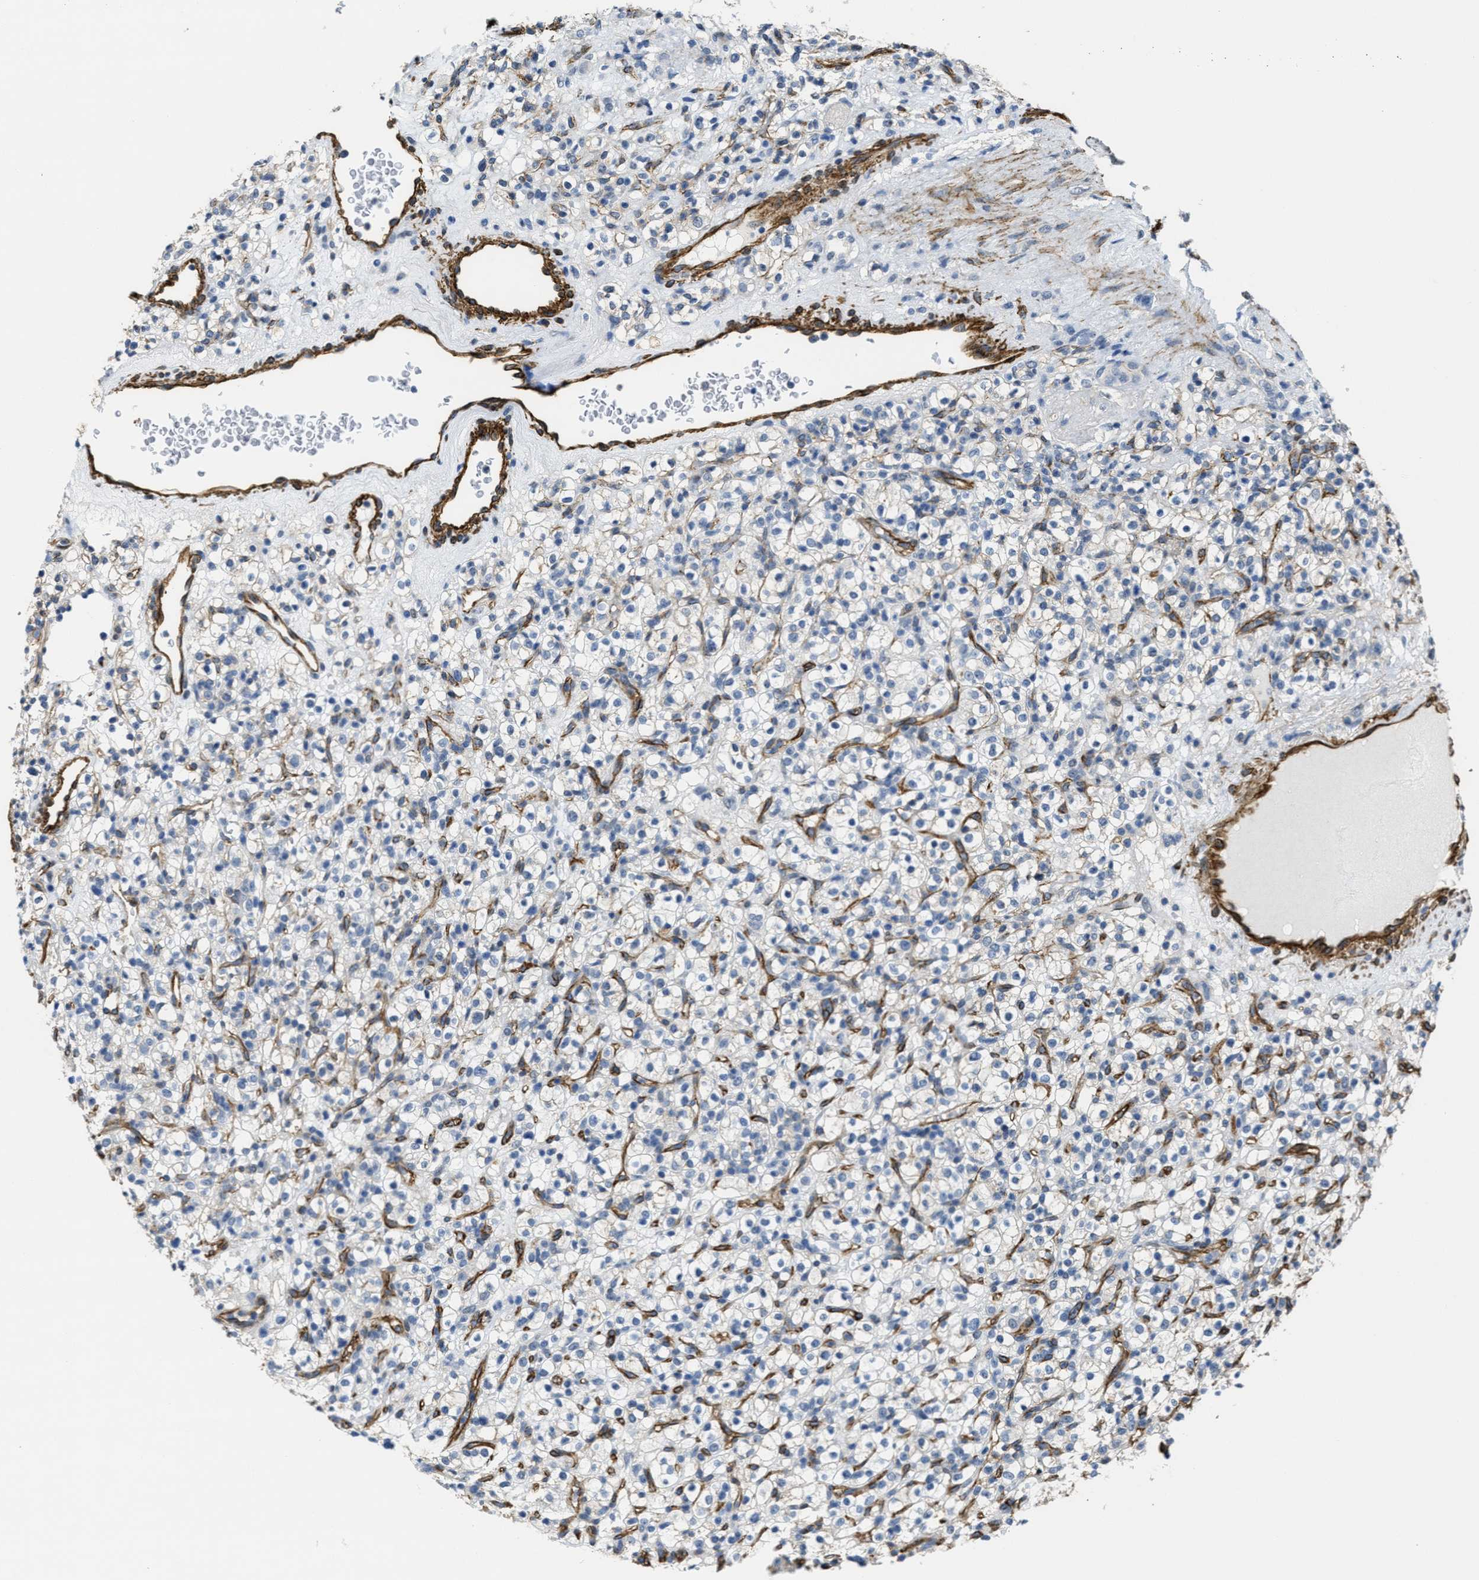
{"staining": {"intensity": "negative", "quantity": "none", "location": "none"}, "tissue": "renal cancer", "cell_type": "Tumor cells", "image_type": "cancer", "snomed": [{"axis": "morphology", "description": "Normal tissue, NOS"}, {"axis": "morphology", "description": "Adenocarcinoma, NOS"}, {"axis": "topography", "description": "Kidney"}], "caption": "Tumor cells show no significant protein expression in renal cancer.", "gene": "NAB1", "patient": {"sex": "female", "age": 72}}